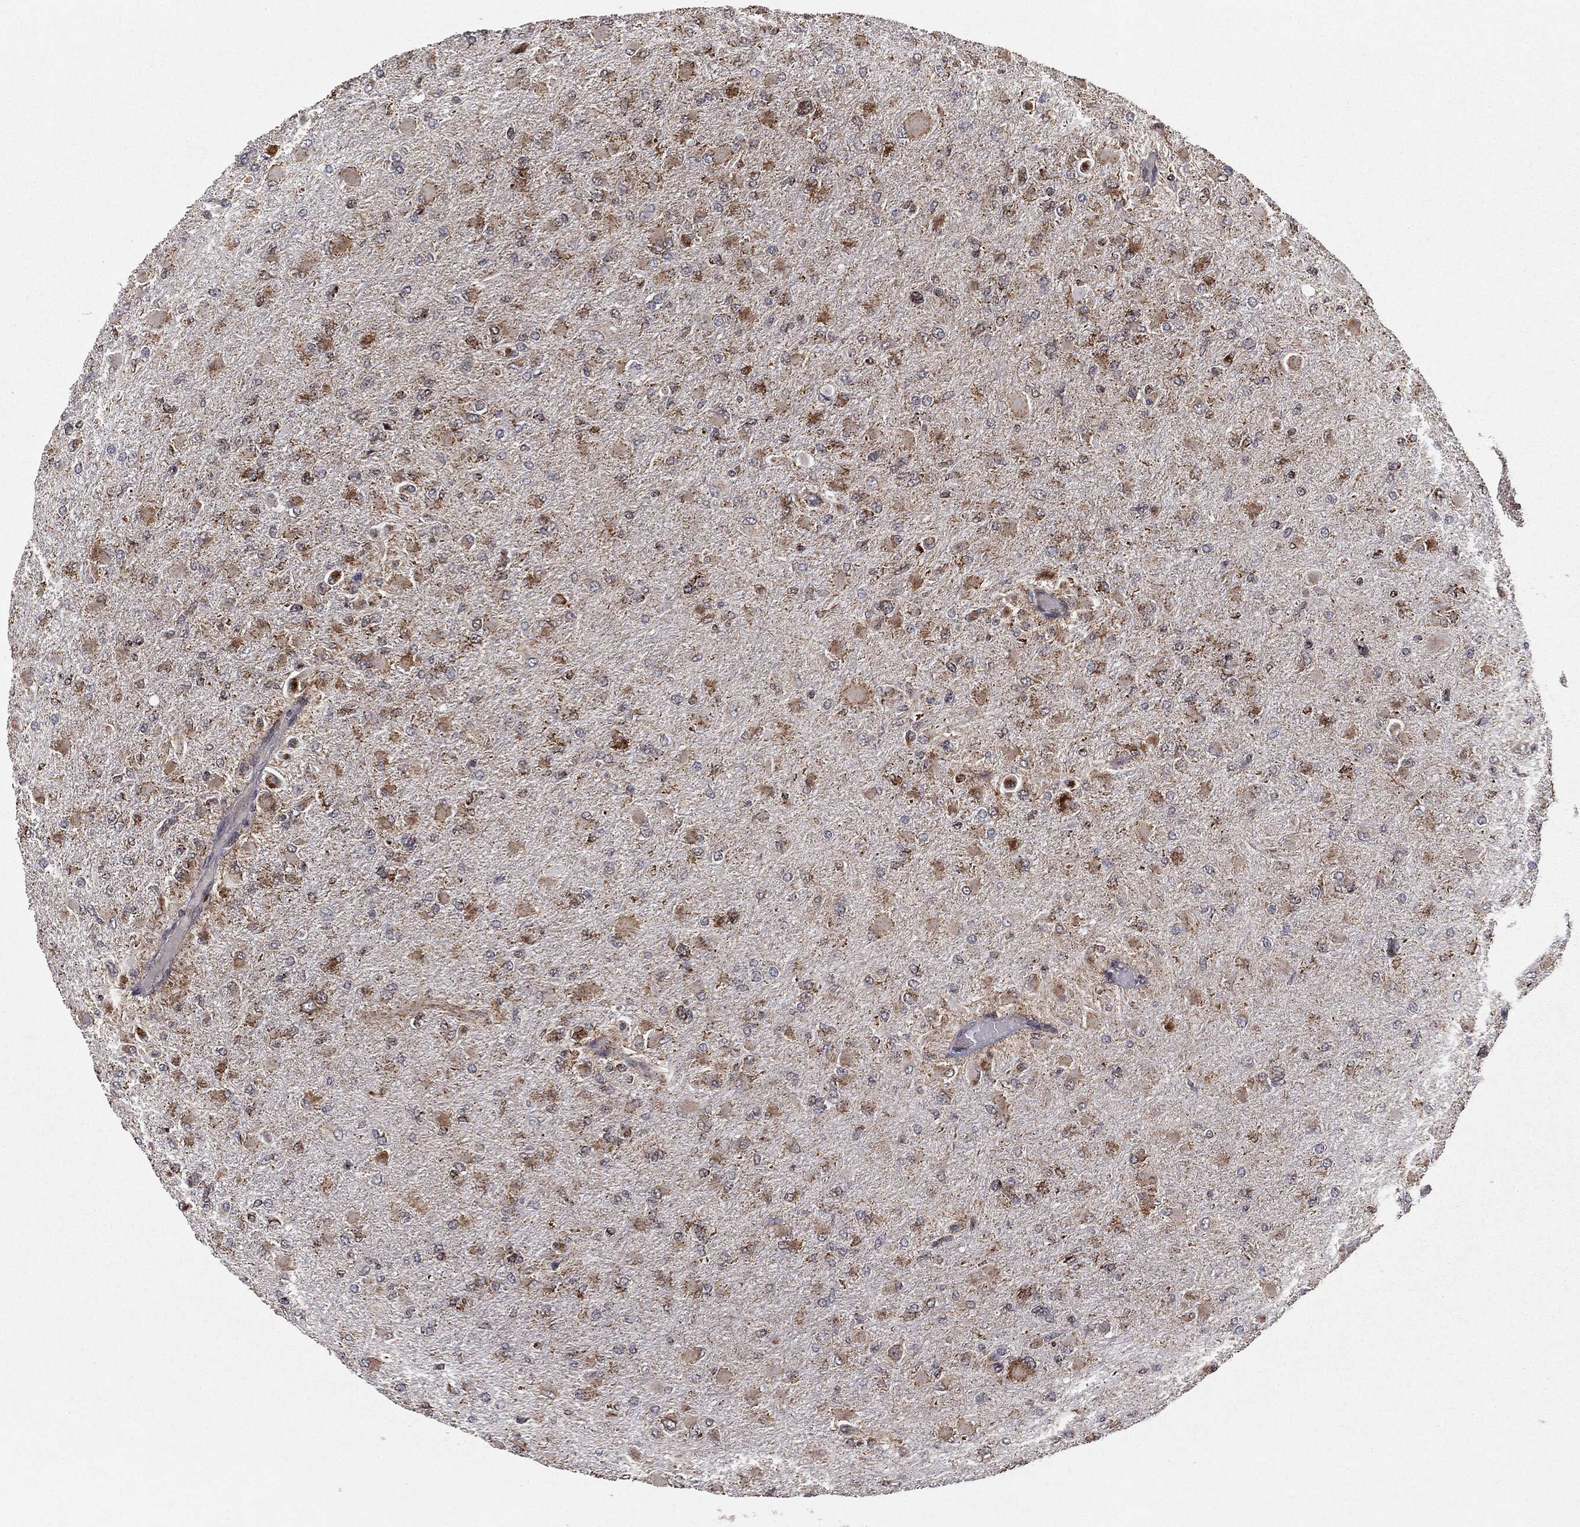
{"staining": {"intensity": "weak", "quantity": ">75%", "location": "cytoplasmic/membranous"}, "tissue": "glioma", "cell_type": "Tumor cells", "image_type": "cancer", "snomed": [{"axis": "morphology", "description": "Glioma, malignant, High grade"}, {"axis": "topography", "description": "Cerebral cortex"}], "caption": "A brown stain shows weak cytoplasmic/membranous expression of a protein in human glioma tumor cells.", "gene": "CHCHD2", "patient": {"sex": "female", "age": 36}}